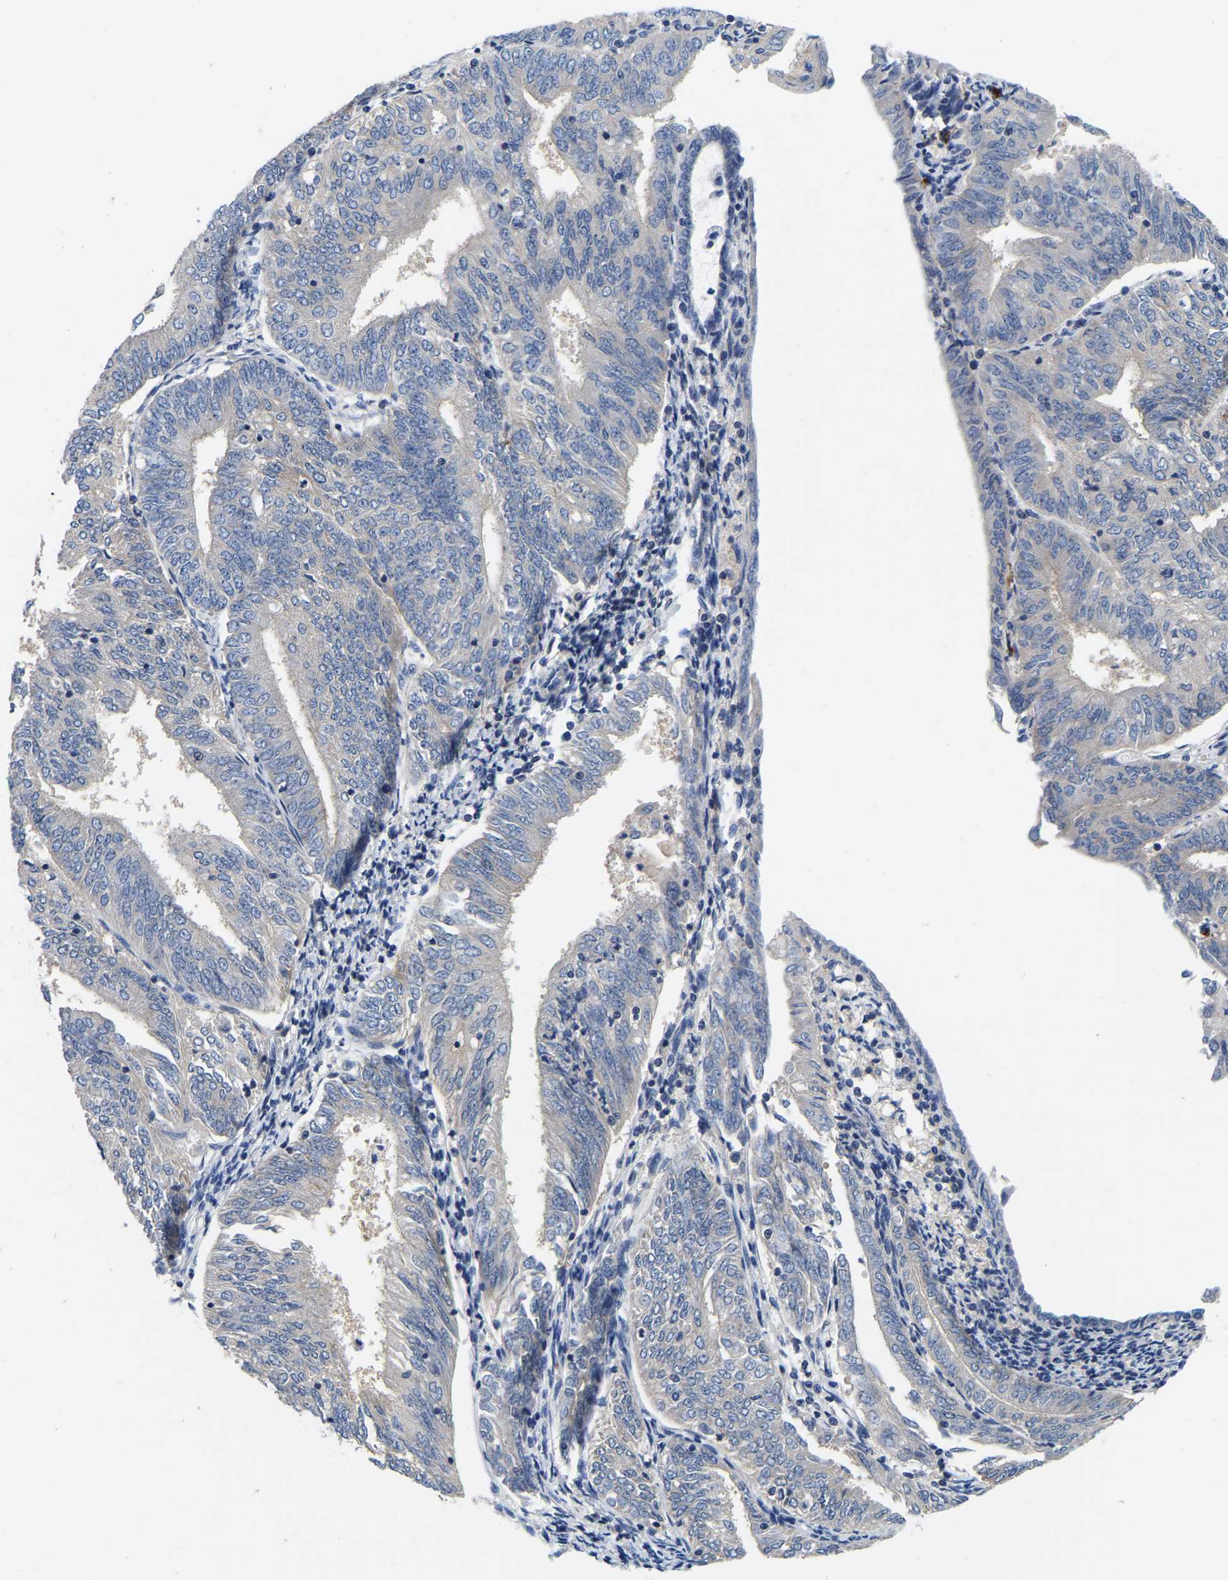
{"staining": {"intensity": "negative", "quantity": "none", "location": "none"}, "tissue": "endometrial cancer", "cell_type": "Tumor cells", "image_type": "cancer", "snomed": [{"axis": "morphology", "description": "Adenocarcinoma, NOS"}, {"axis": "topography", "description": "Endometrium"}], "caption": "Endometrial adenocarcinoma stained for a protein using IHC demonstrates no positivity tumor cells.", "gene": "RAB27B", "patient": {"sex": "female", "age": 58}}